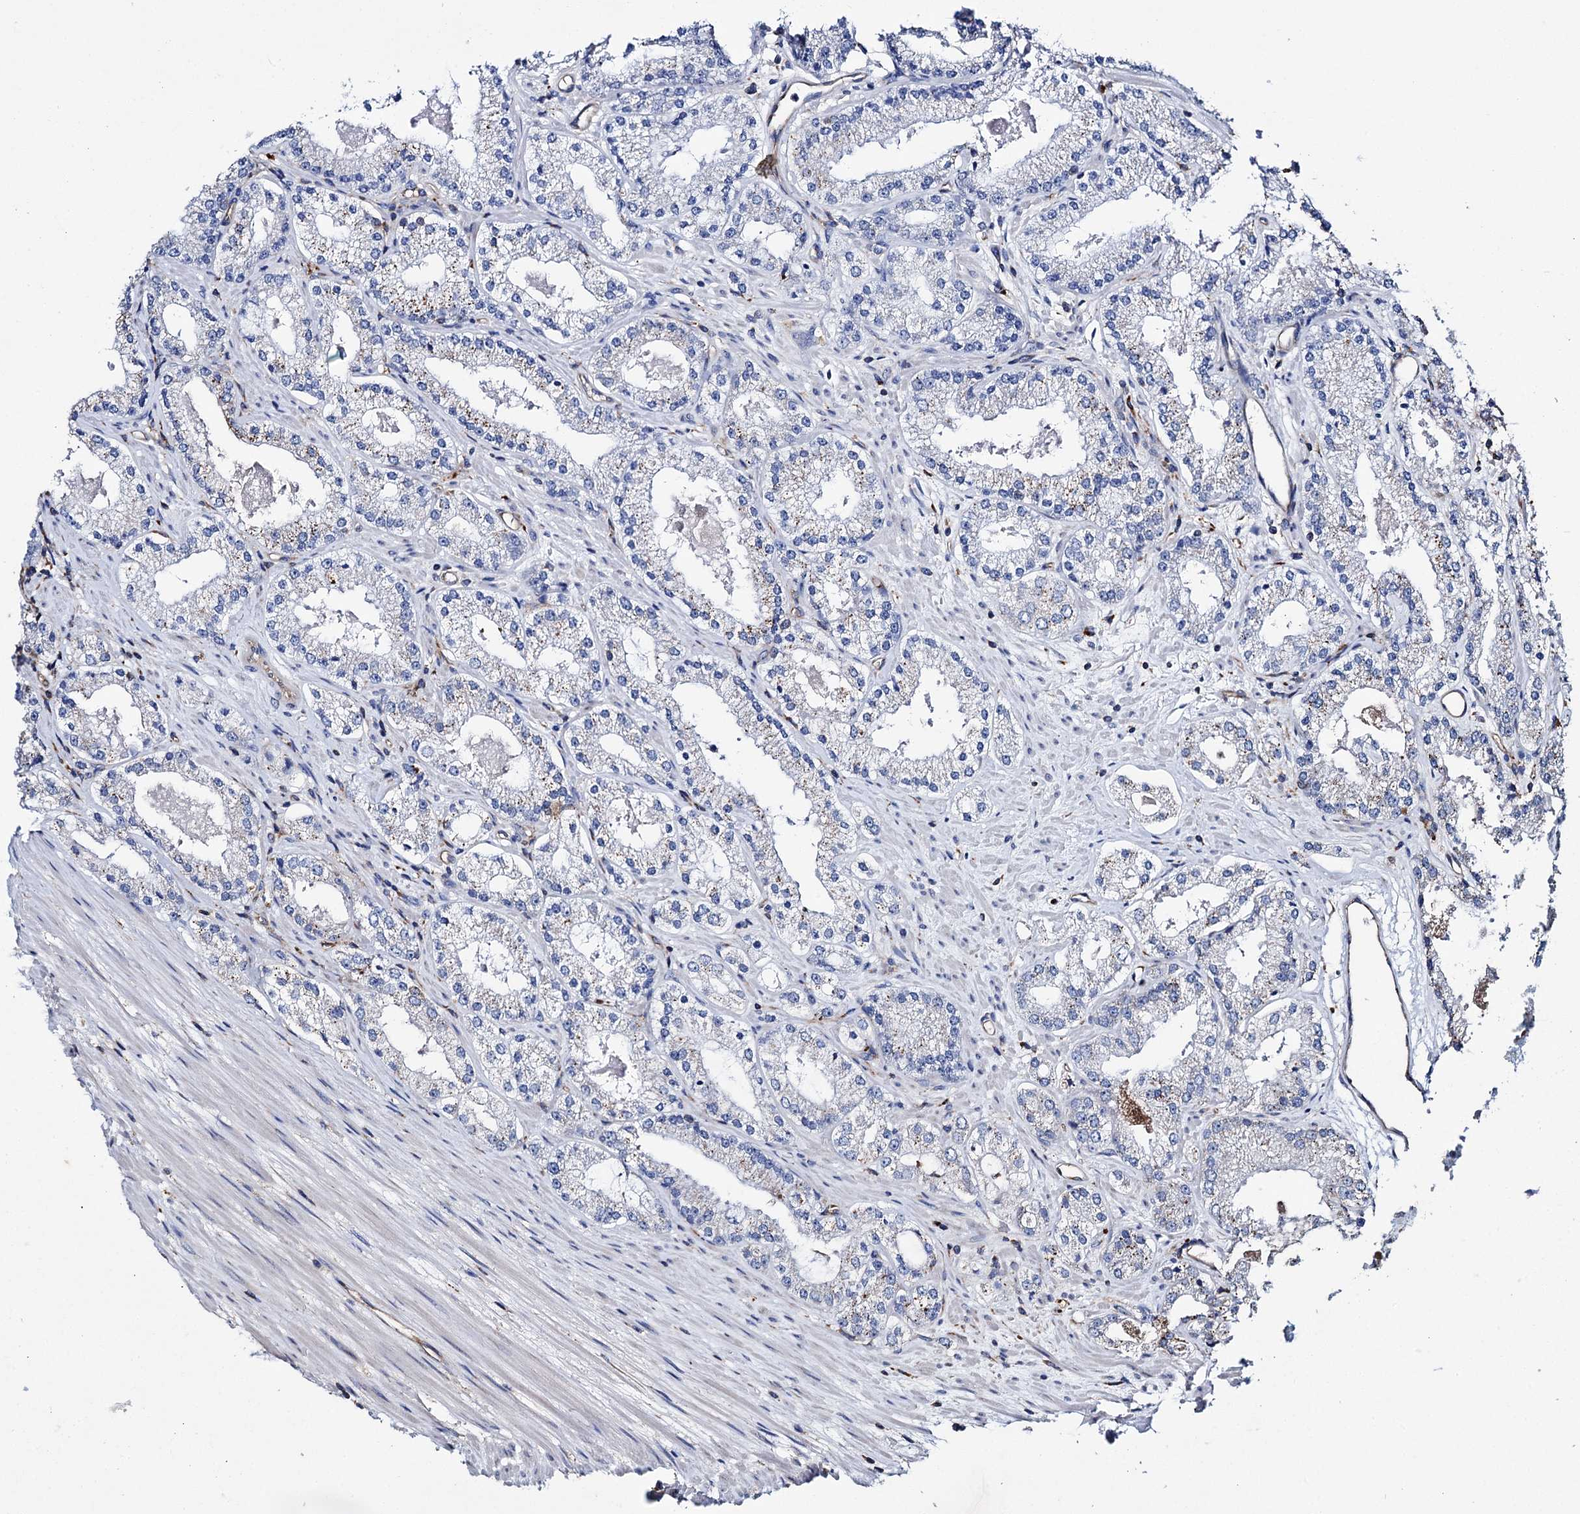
{"staining": {"intensity": "weak", "quantity": "<25%", "location": "cytoplasmic/membranous"}, "tissue": "prostate cancer", "cell_type": "Tumor cells", "image_type": "cancer", "snomed": [{"axis": "morphology", "description": "Adenocarcinoma, Low grade"}, {"axis": "topography", "description": "Prostate"}], "caption": "DAB (3,3'-diaminobenzidine) immunohistochemical staining of human low-grade adenocarcinoma (prostate) demonstrates no significant staining in tumor cells.", "gene": "SCPEP1", "patient": {"sex": "male", "age": 69}}